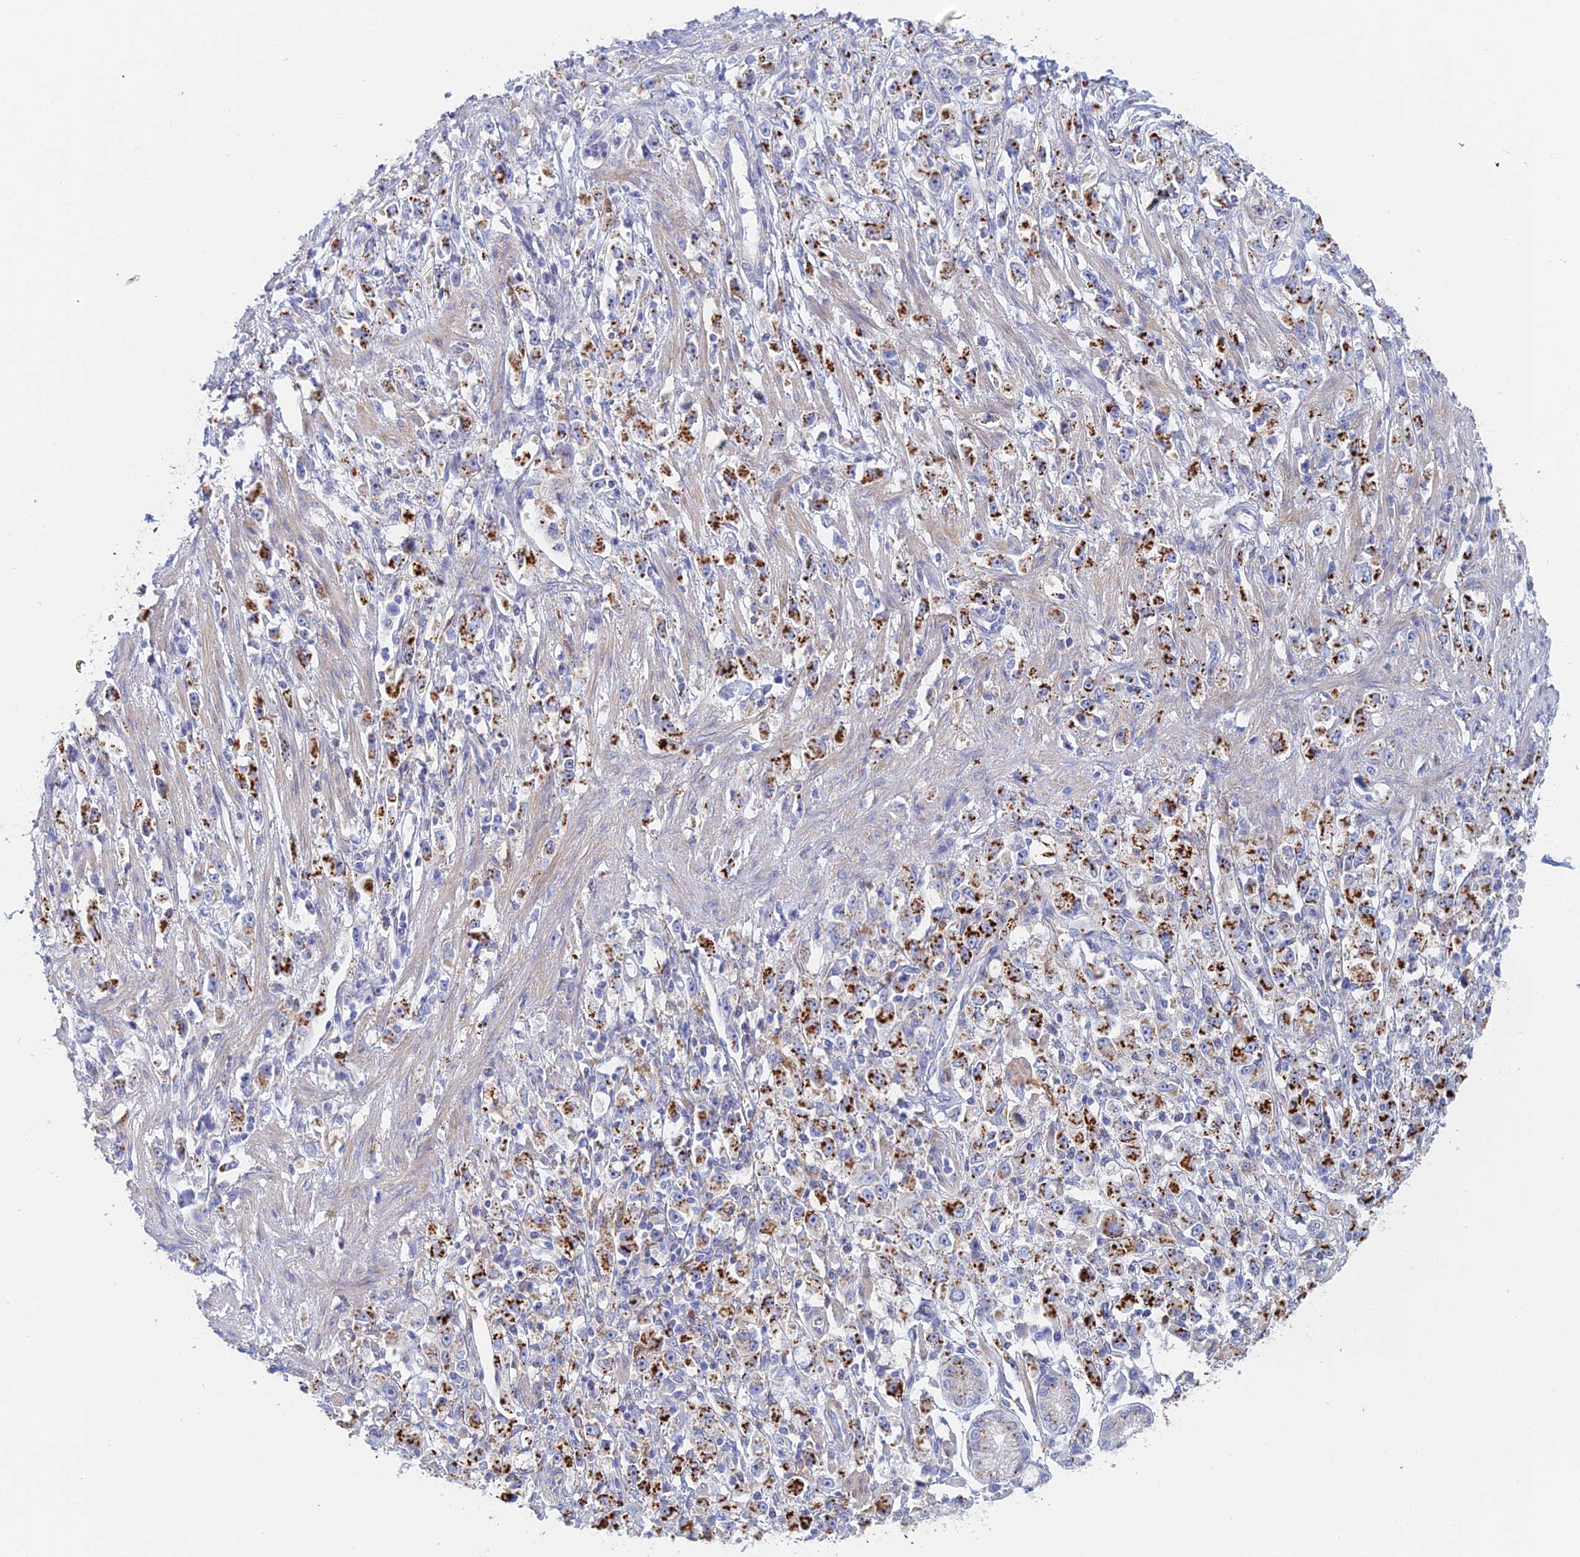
{"staining": {"intensity": "strong", "quantity": ">75%", "location": "cytoplasmic/membranous"}, "tissue": "stomach cancer", "cell_type": "Tumor cells", "image_type": "cancer", "snomed": [{"axis": "morphology", "description": "Adenocarcinoma, NOS"}, {"axis": "topography", "description": "Stomach"}], "caption": "Stomach adenocarcinoma stained with DAB immunohistochemistry (IHC) reveals high levels of strong cytoplasmic/membranous expression in about >75% of tumor cells.", "gene": "SLC24A3", "patient": {"sex": "female", "age": 59}}